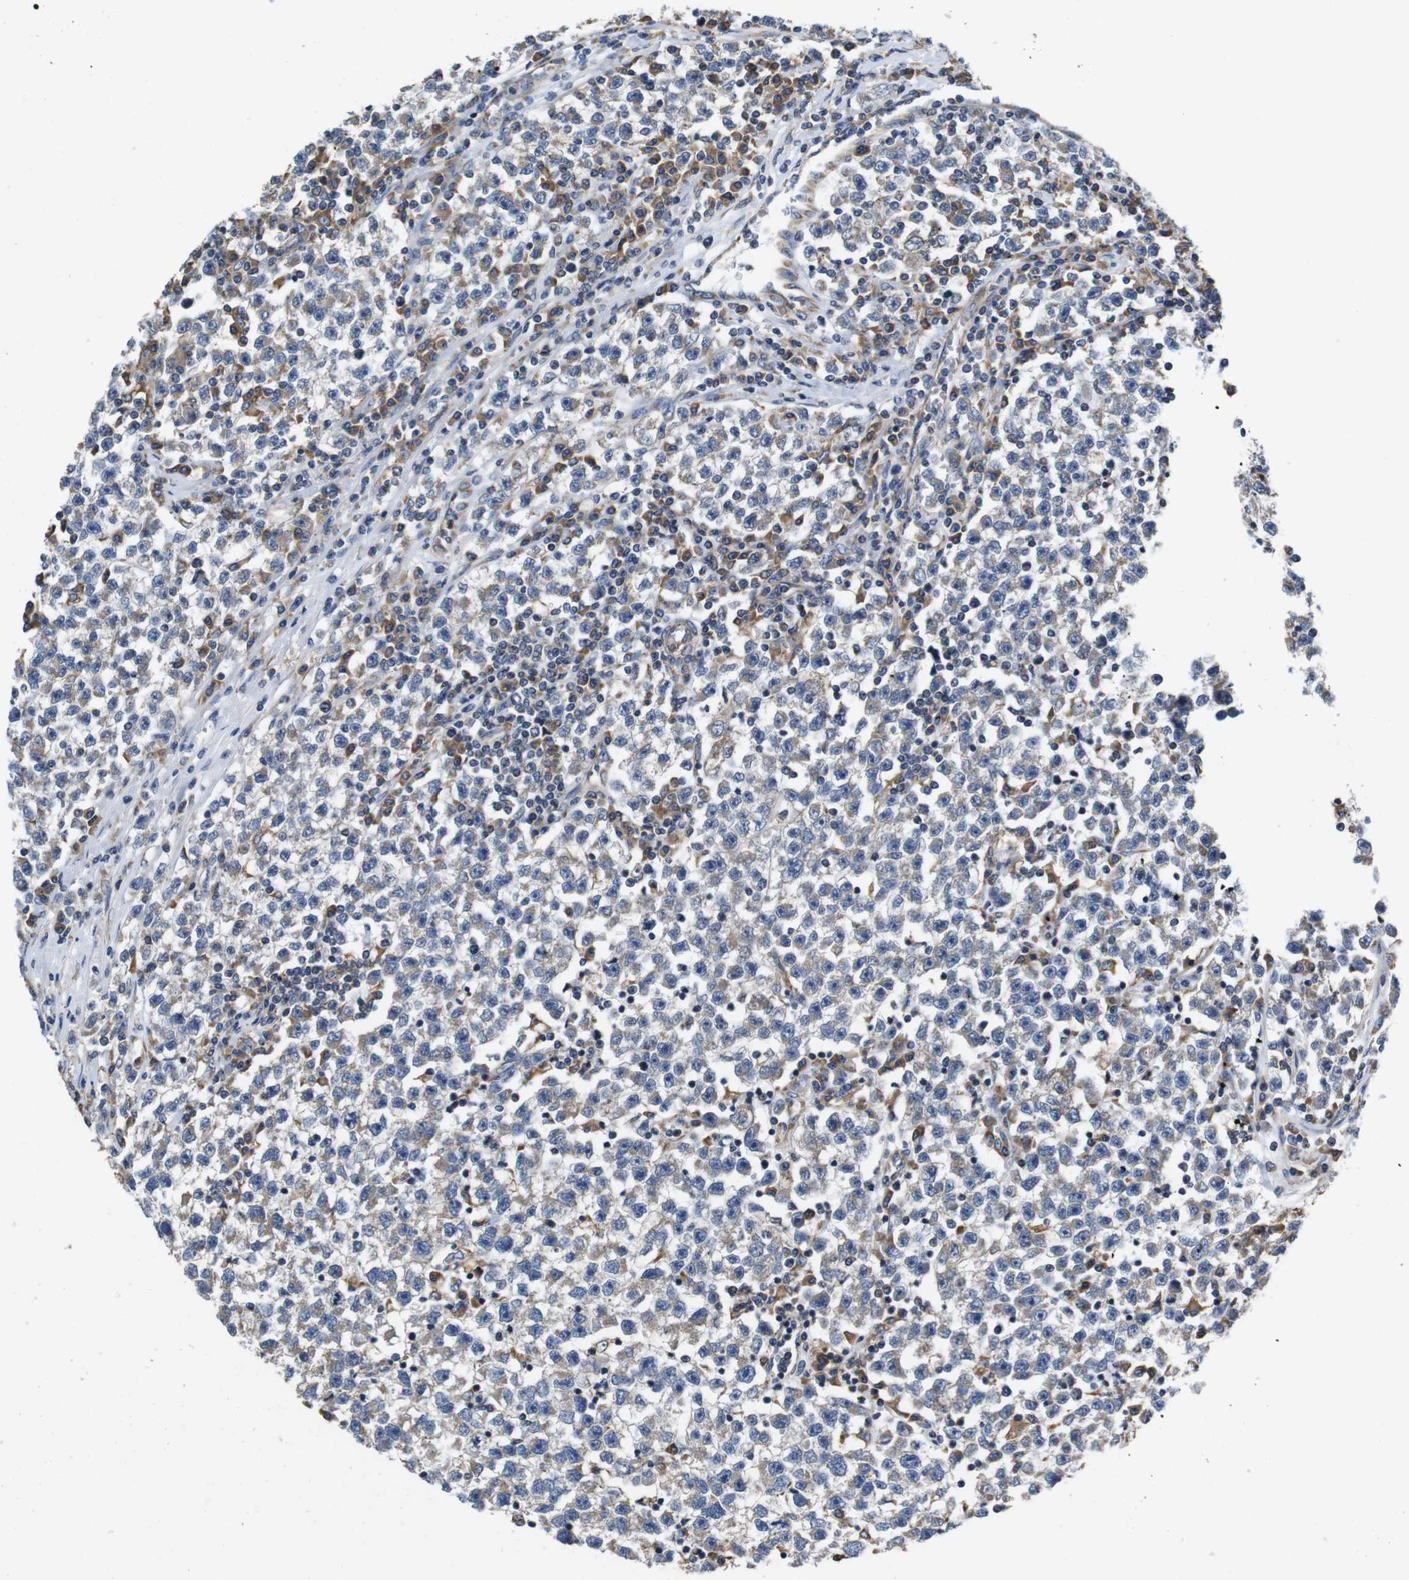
{"staining": {"intensity": "weak", "quantity": "25%-75%", "location": "cytoplasmic/membranous"}, "tissue": "testis cancer", "cell_type": "Tumor cells", "image_type": "cancer", "snomed": [{"axis": "morphology", "description": "Seminoma, NOS"}, {"axis": "topography", "description": "Testis"}], "caption": "This photomicrograph reveals immunohistochemistry (IHC) staining of testis seminoma, with low weak cytoplasmic/membranous expression in approximately 25%-75% of tumor cells.", "gene": "MARCHF7", "patient": {"sex": "male", "age": 22}}